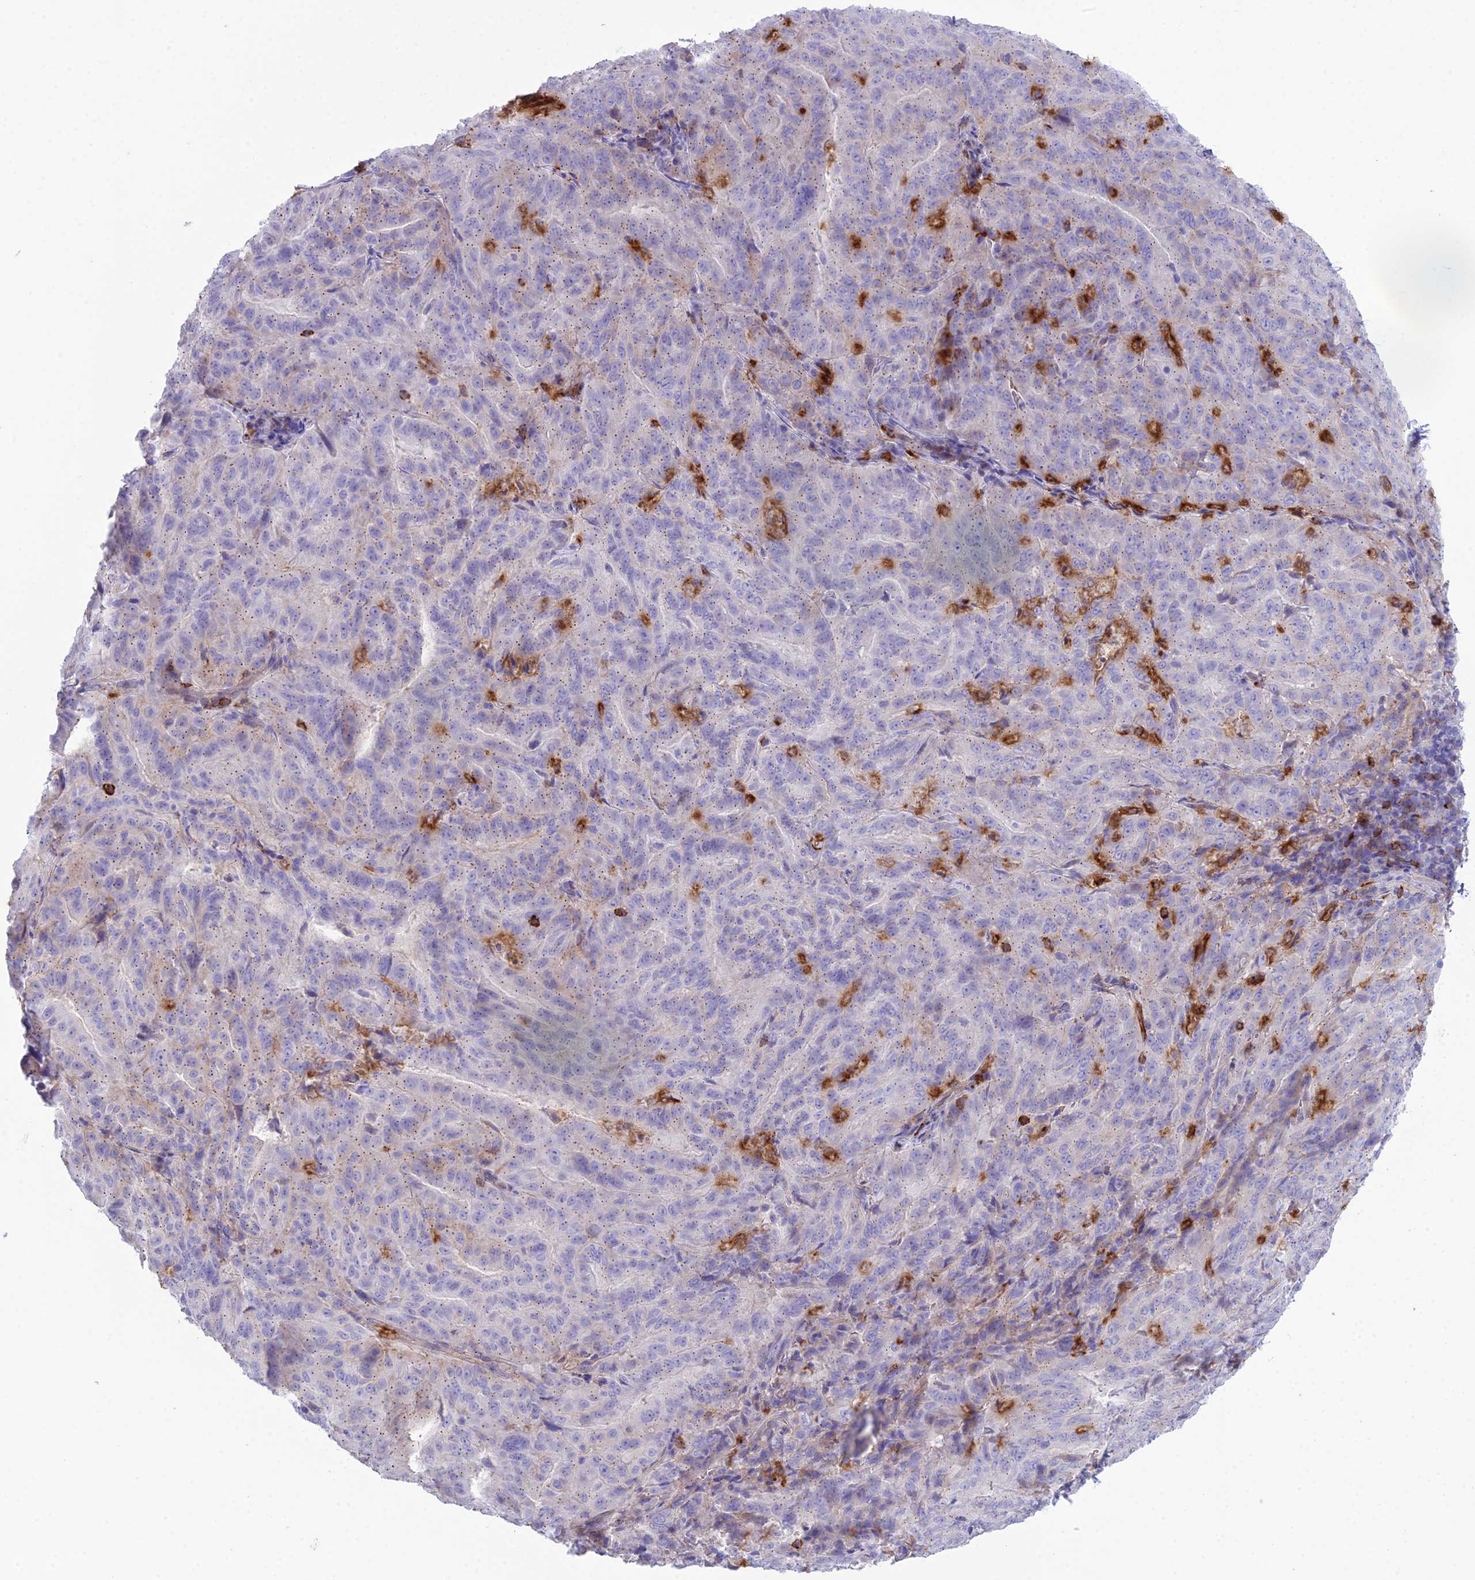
{"staining": {"intensity": "negative", "quantity": "none", "location": "none"}, "tissue": "pancreatic cancer", "cell_type": "Tumor cells", "image_type": "cancer", "snomed": [{"axis": "morphology", "description": "Adenocarcinoma, NOS"}, {"axis": "topography", "description": "Pancreas"}], "caption": "IHC image of adenocarcinoma (pancreatic) stained for a protein (brown), which reveals no positivity in tumor cells.", "gene": "OR1Q1", "patient": {"sex": "male", "age": 63}}